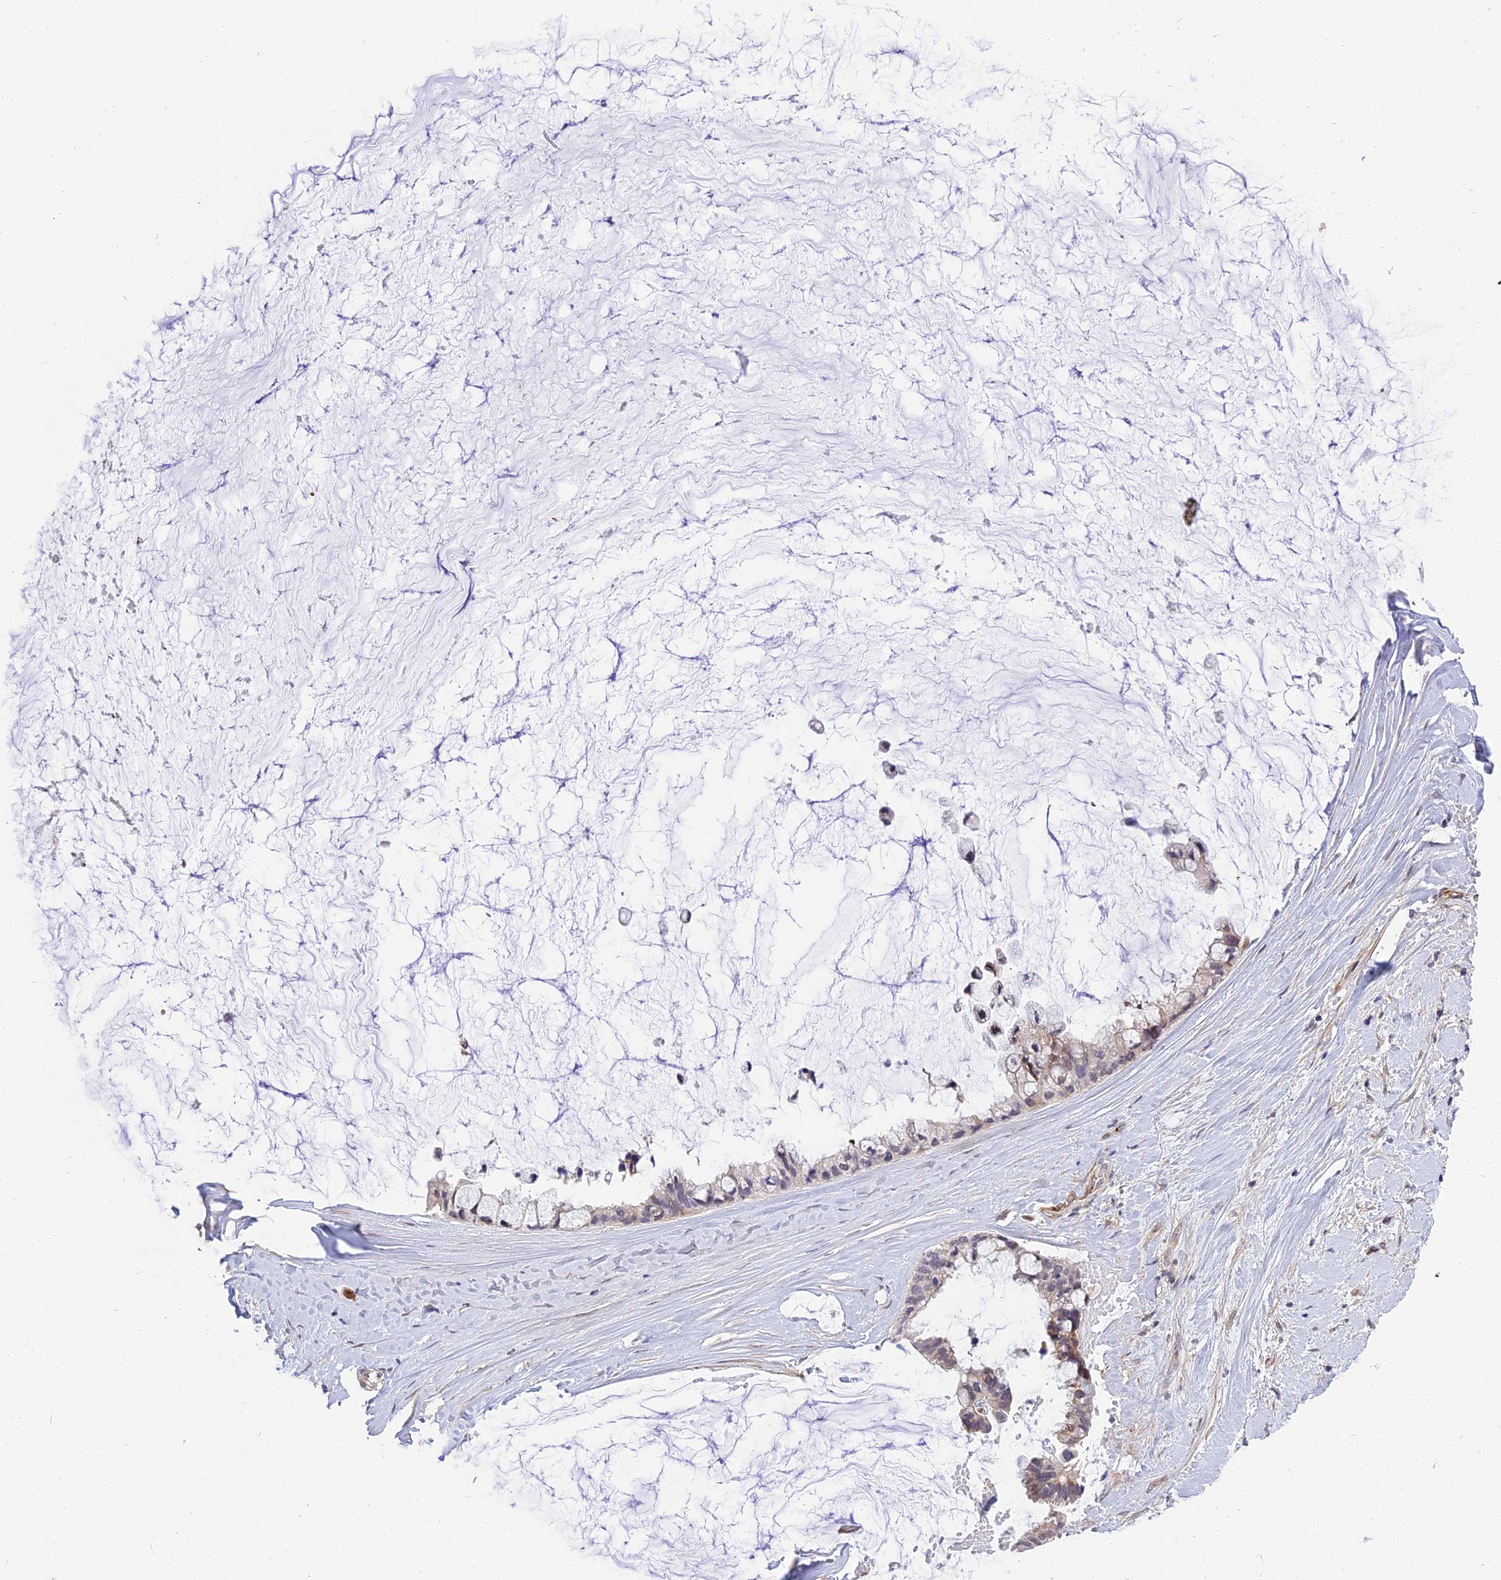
{"staining": {"intensity": "weak", "quantity": "<25%", "location": "cytoplasmic/membranous,nuclear"}, "tissue": "ovarian cancer", "cell_type": "Tumor cells", "image_type": "cancer", "snomed": [{"axis": "morphology", "description": "Cystadenocarcinoma, mucinous, NOS"}, {"axis": "topography", "description": "Ovary"}], "caption": "Mucinous cystadenocarcinoma (ovarian) was stained to show a protein in brown. There is no significant positivity in tumor cells. (DAB IHC visualized using brightfield microscopy, high magnification).", "gene": "MFSD2A", "patient": {"sex": "female", "age": 39}}